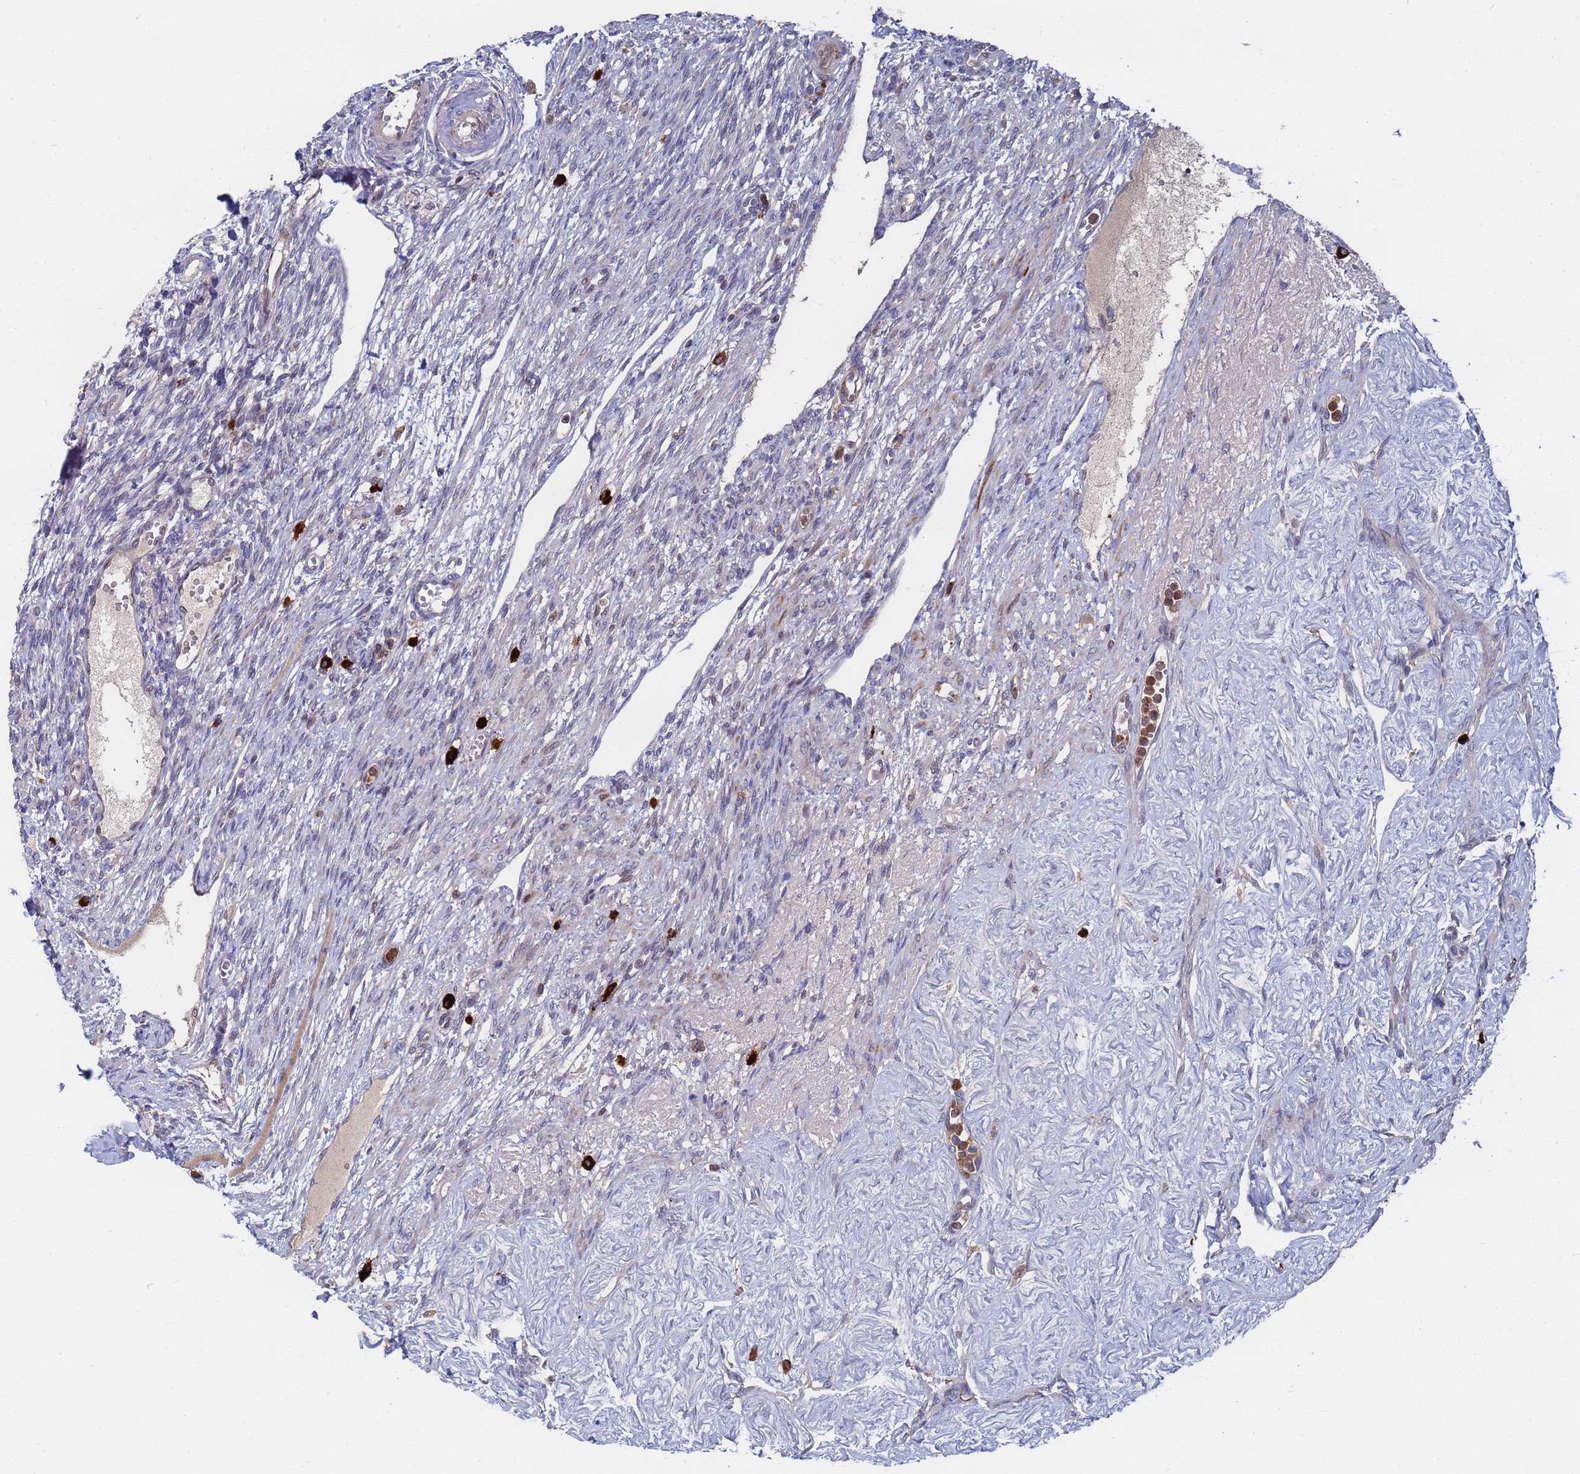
{"staining": {"intensity": "negative", "quantity": "none", "location": "none"}, "tissue": "ovary", "cell_type": "Ovarian stroma cells", "image_type": "normal", "snomed": [{"axis": "morphology", "description": "Normal tissue, NOS"}, {"axis": "morphology", "description": "Cyst, NOS"}, {"axis": "topography", "description": "Ovary"}], "caption": "High power microscopy histopathology image of an immunohistochemistry (IHC) photomicrograph of benign ovary, revealing no significant staining in ovarian stroma cells.", "gene": "TMBIM6", "patient": {"sex": "female", "age": 33}}